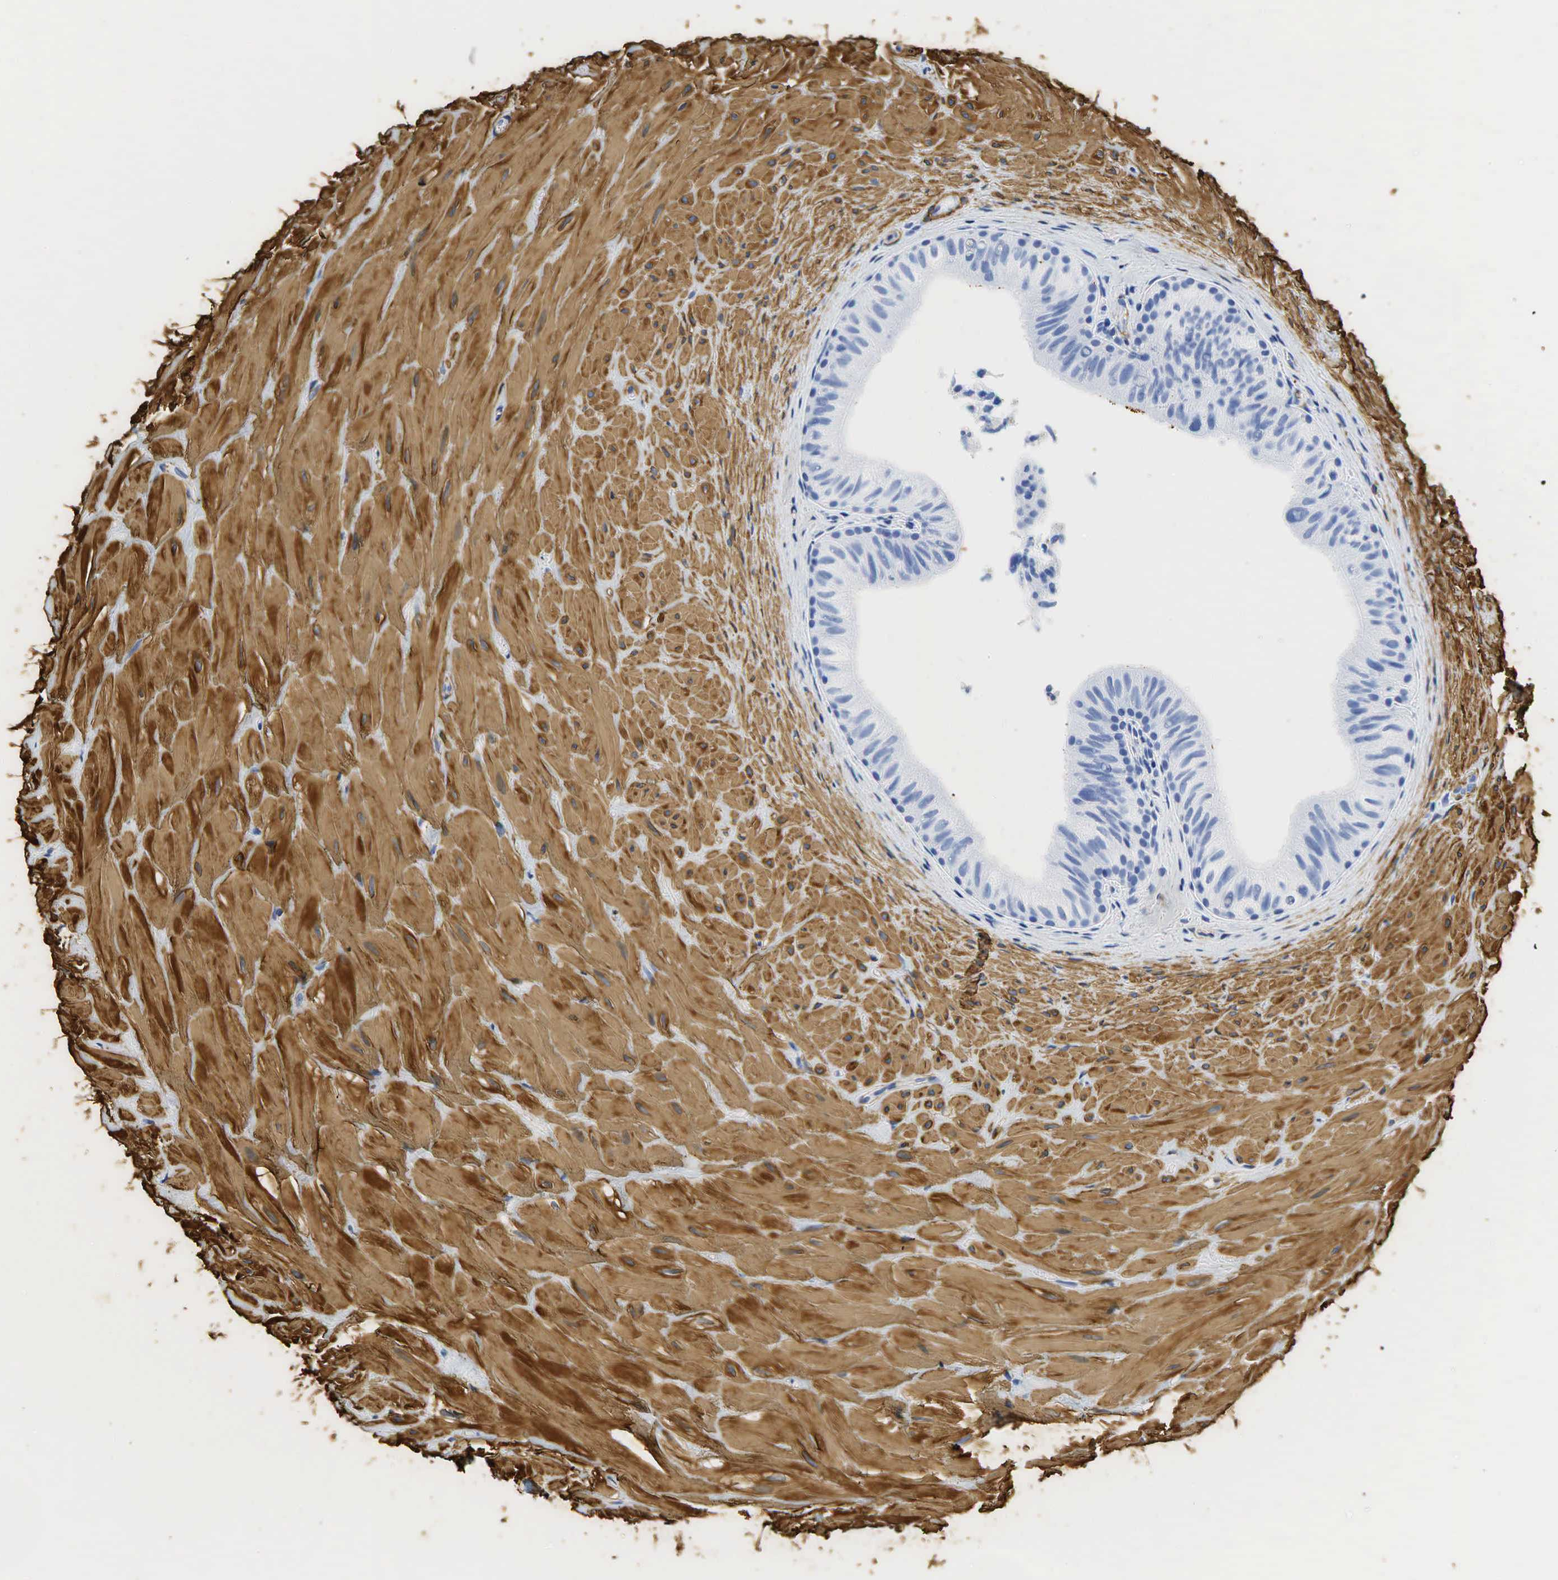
{"staining": {"intensity": "negative", "quantity": "none", "location": "none"}, "tissue": "epididymis", "cell_type": "Glandular cells", "image_type": "normal", "snomed": [{"axis": "morphology", "description": "Normal tissue, NOS"}, {"axis": "topography", "description": "Epididymis"}], "caption": "Glandular cells are negative for brown protein staining in normal epididymis. Brightfield microscopy of immunohistochemistry stained with DAB (brown) and hematoxylin (blue), captured at high magnification.", "gene": "ACTA1", "patient": {"sex": "male", "age": 37}}